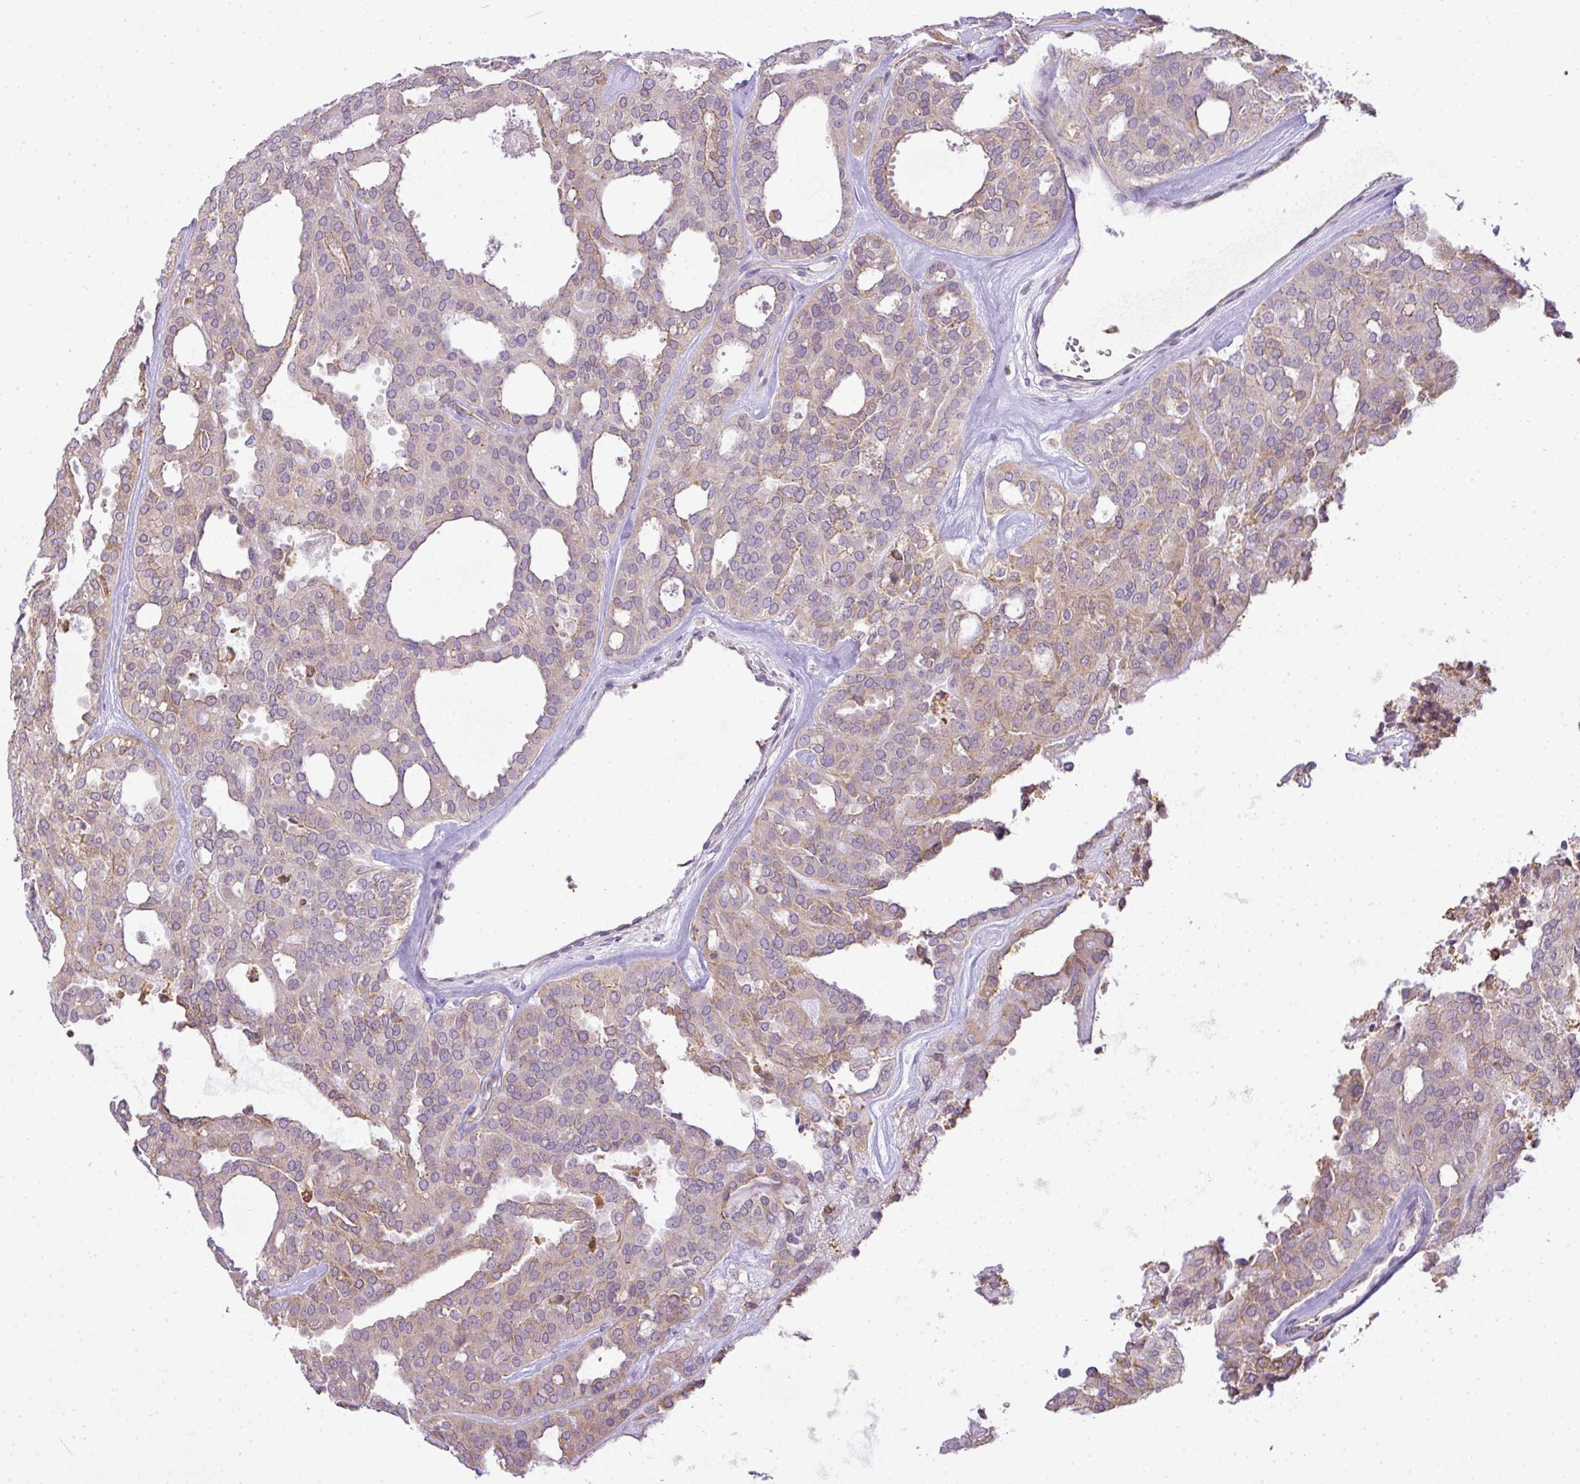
{"staining": {"intensity": "weak", "quantity": "<25%", "location": "cytoplasmic/membranous"}, "tissue": "thyroid cancer", "cell_type": "Tumor cells", "image_type": "cancer", "snomed": [{"axis": "morphology", "description": "Follicular adenoma carcinoma, NOS"}, {"axis": "topography", "description": "Thyroid gland"}], "caption": "The micrograph exhibits no staining of tumor cells in thyroid follicular adenoma carcinoma.", "gene": "COX18", "patient": {"sex": "male", "age": 75}}